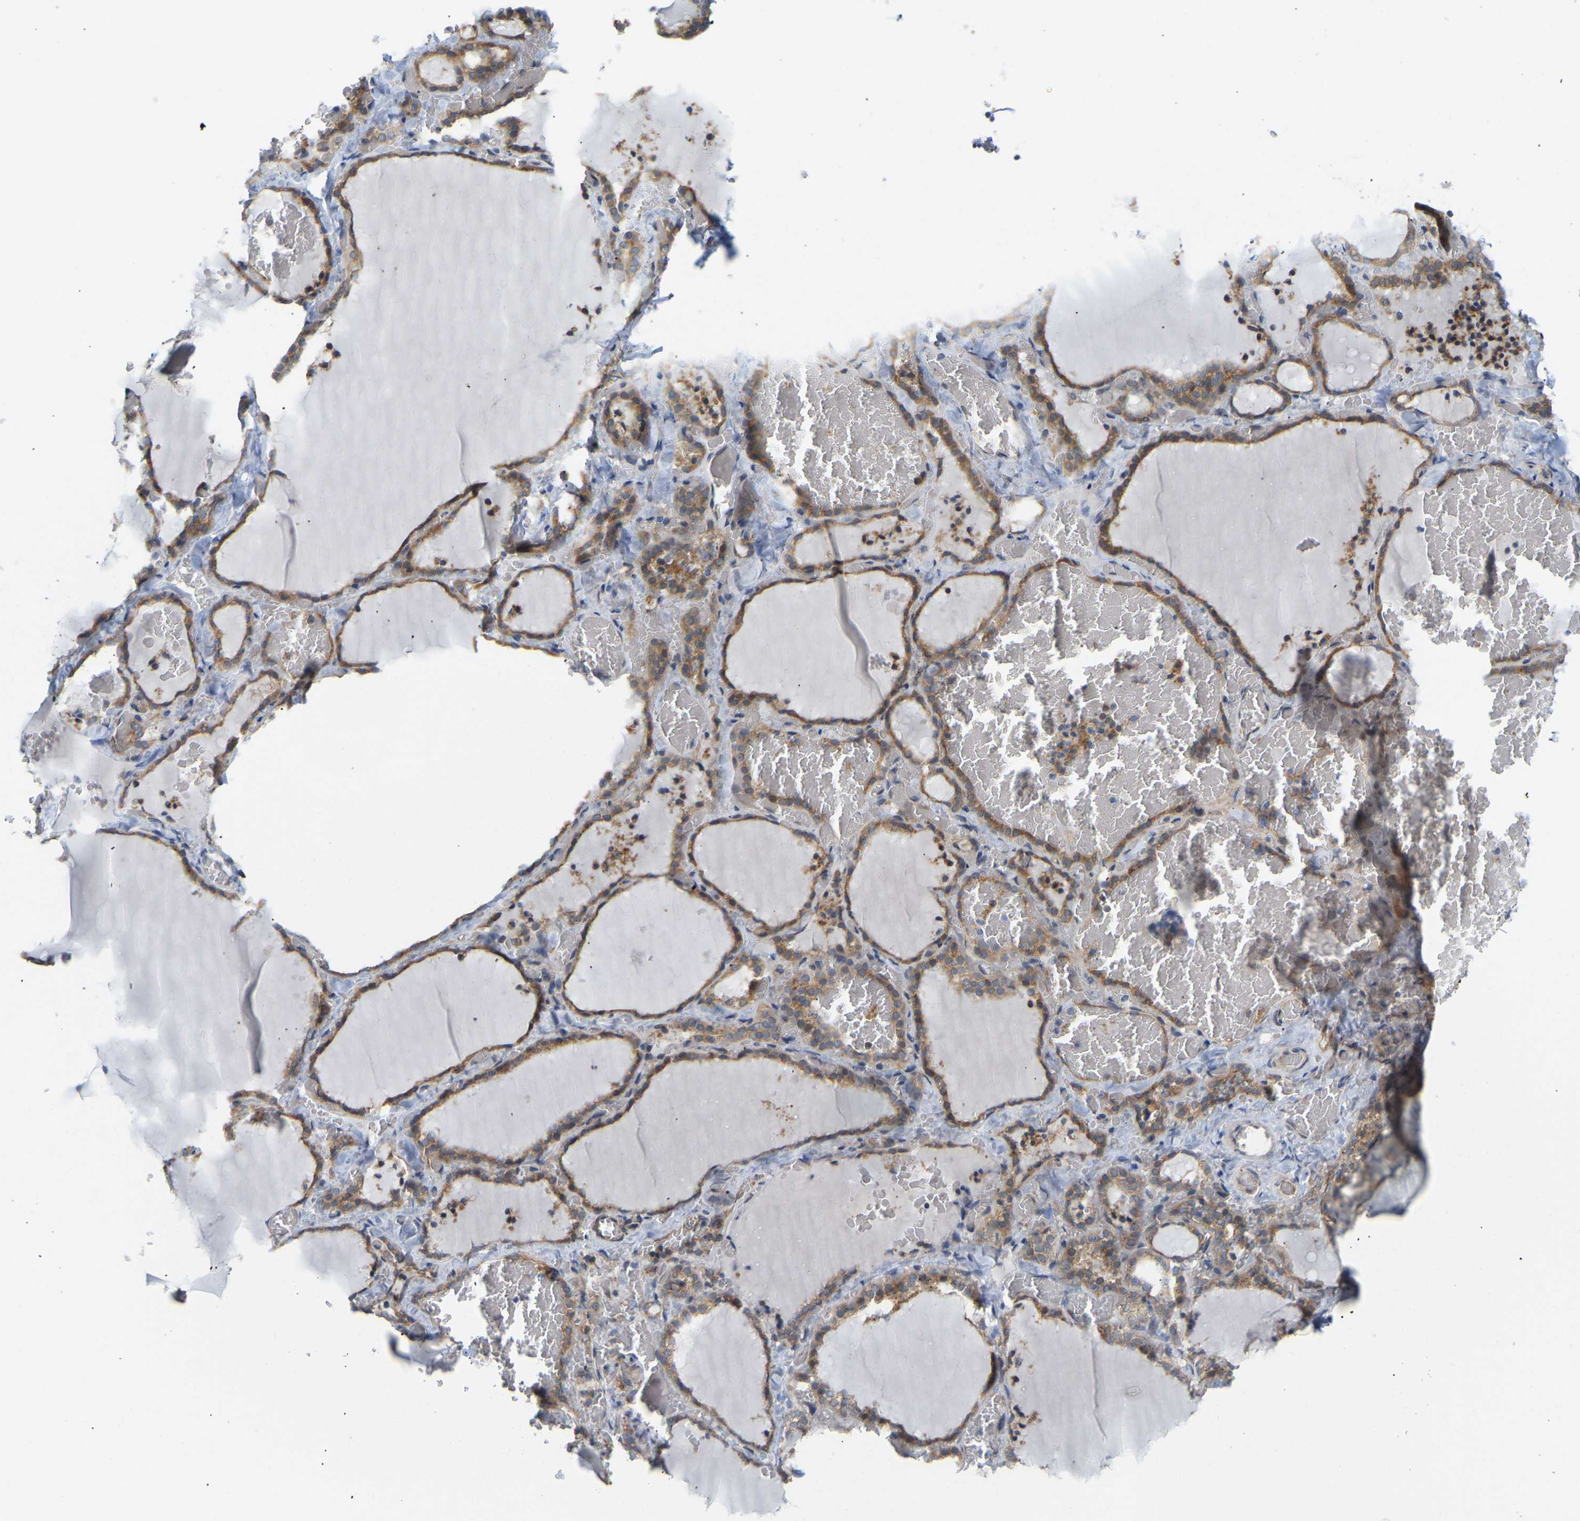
{"staining": {"intensity": "moderate", "quantity": ">75%", "location": "cytoplasmic/membranous"}, "tissue": "thyroid gland", "cell_type": "Glandular cells", "image_type": "normal", "snomed": [{"axis": "morphology", "description": "Normal tissue, NOS"}, {"axis": "topography", "description": "Thyroid gland"}], "caption": "IHC histopathology image of benign thyroid gland stained for a protein (brown), which shows medium levels of moderate cytoplasmic/membranous staining in about >75% of glandular cells.", "gene": "BEND3", "patient": {"sex": "female", "age": 22}}